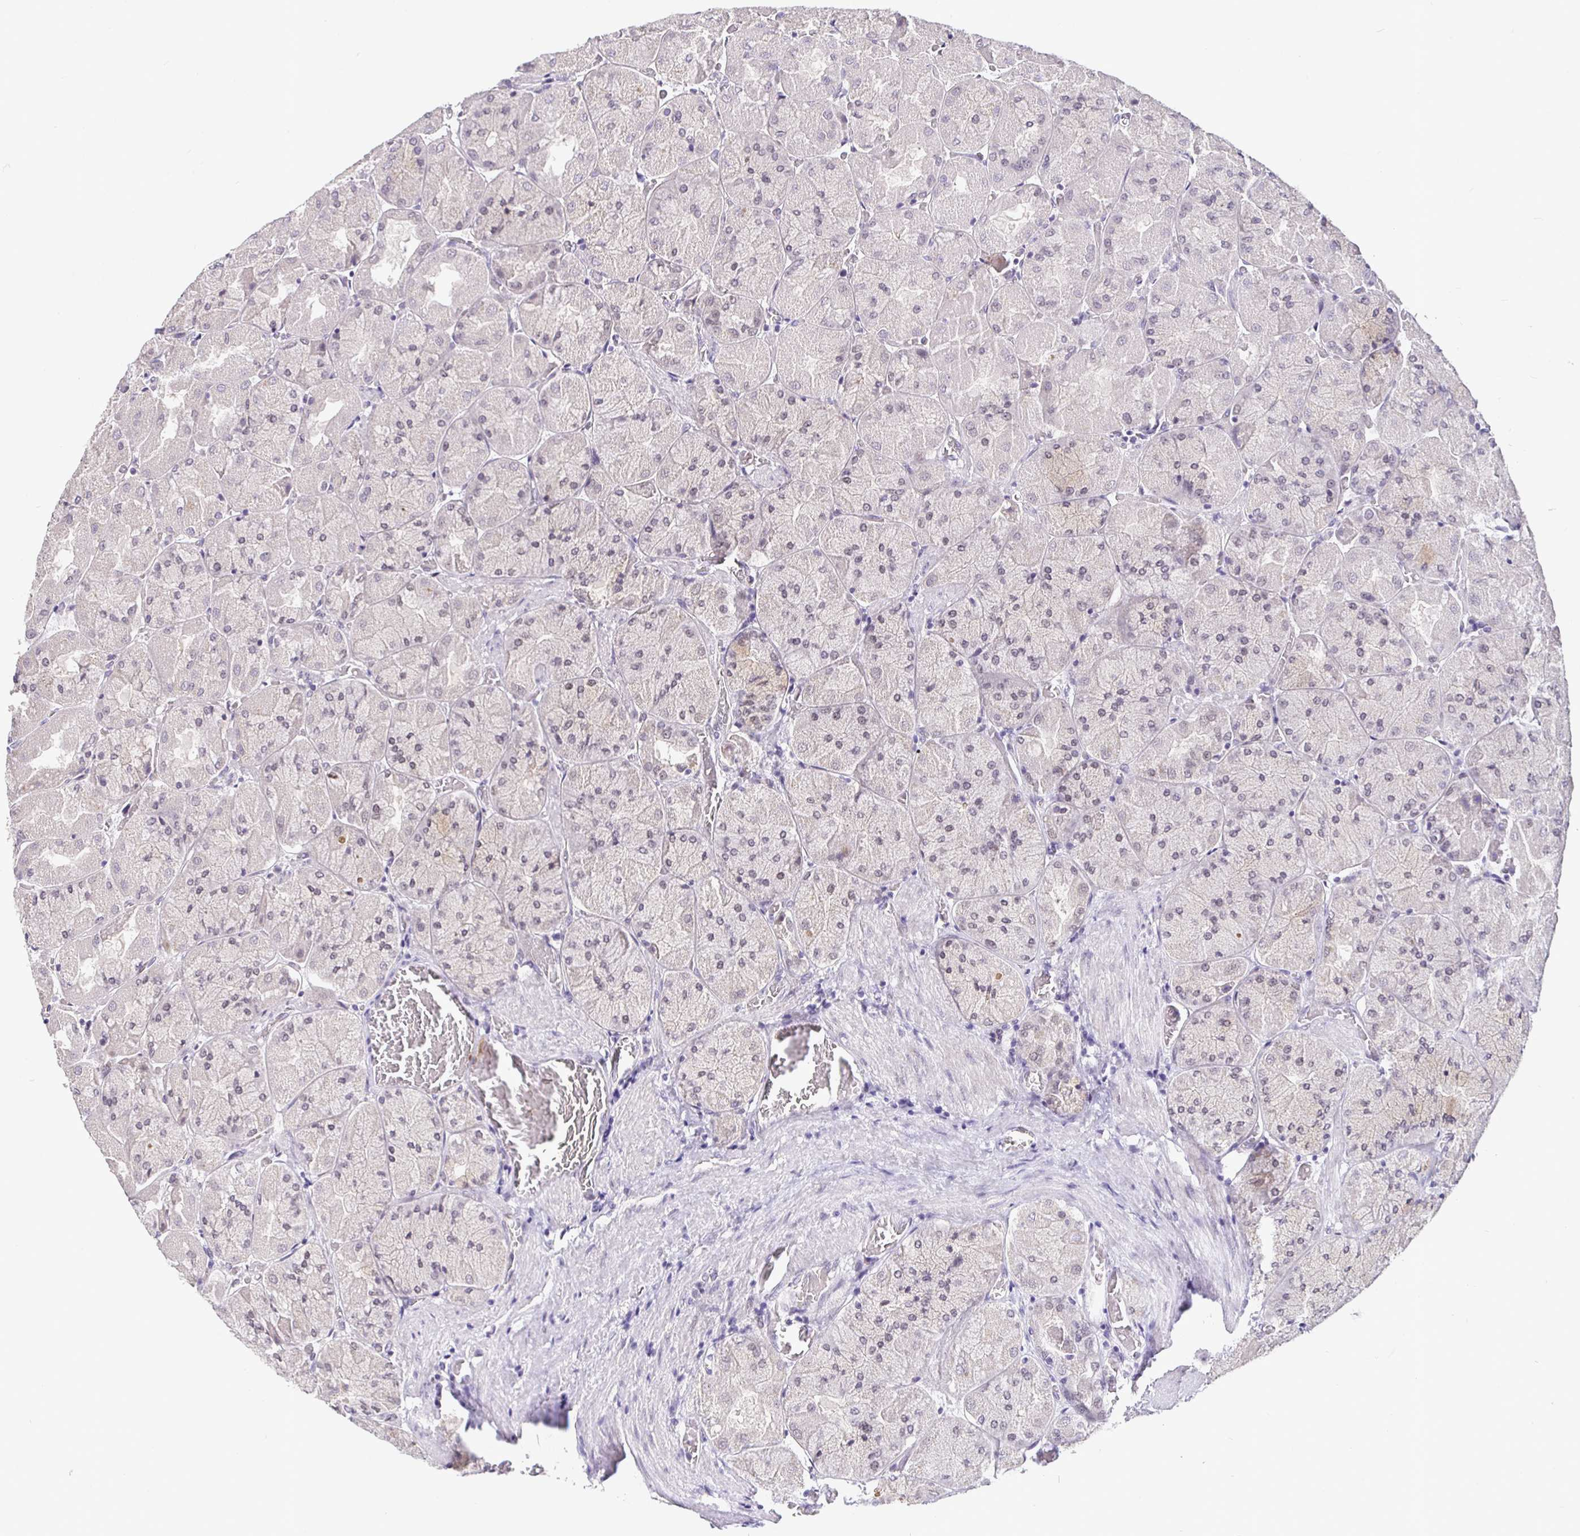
{"staining": {"intensity": "weak", "quantity": "25%-75%", "location": "nuclear"}, "tissue": "stomach", "cell_type": "Glandular cells", "image_type": "normal", "snomed": [{"axis": "morphology", "description": "Normal tissue, NOS"}, {"axis": "topography", "description": "Stomach"}], "caption": "This micrograph demonstrates IHC staining of benign human stomach, with low weak nuclear staining in about 25%-75% of glandular cells.", "gene": "NUP188", "patient": {"sex": "female", "age": 61}}